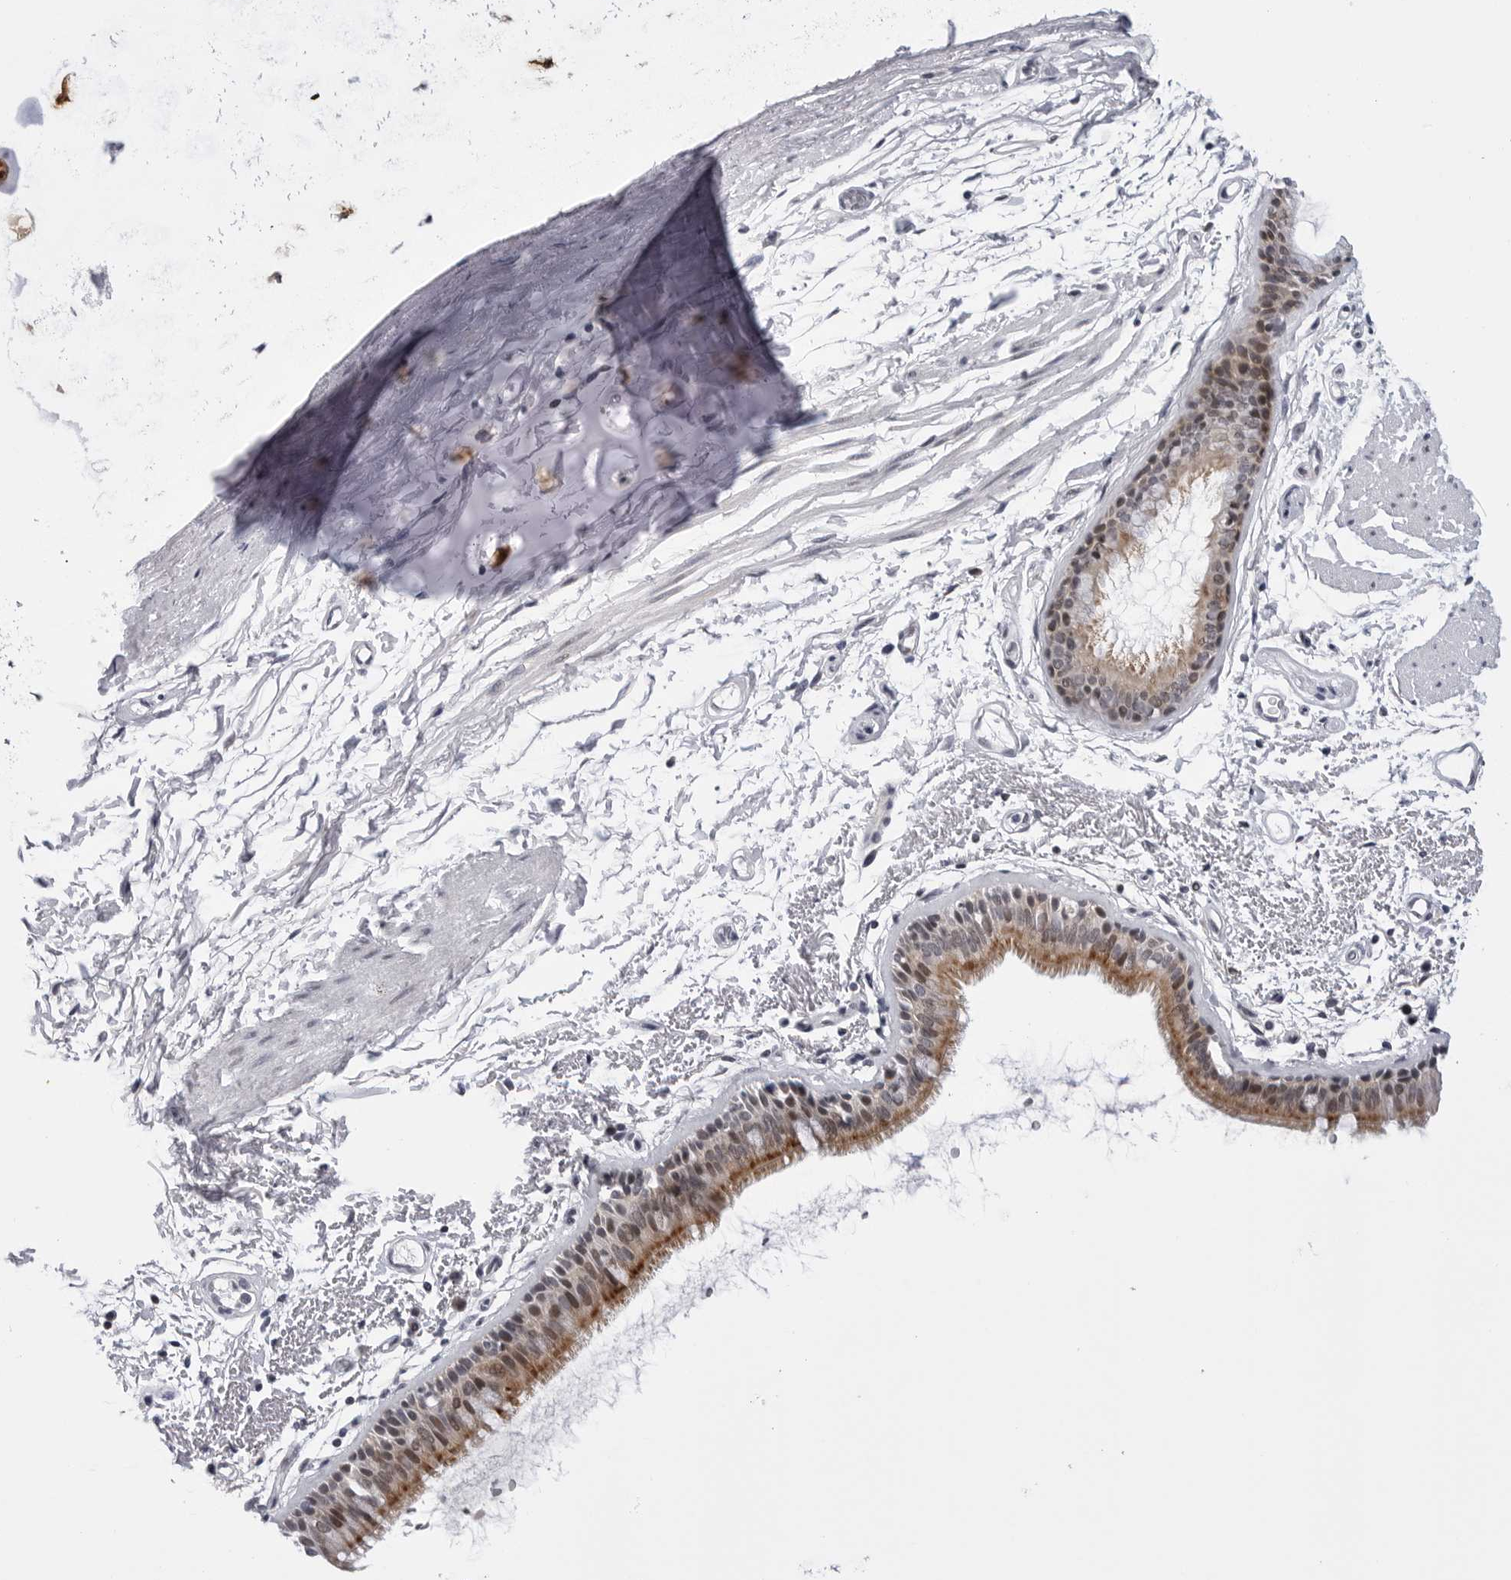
{"staining": {"intensity": "moderate", "quantity": ">75%", "location": "cytoplasmic/membranous,nuclear"}, "tissue": "bronchus", "cell_type": "Respiratory epithelial cells", "image_type": "normal", "snomed": [{"axis": "morphology", "description": "Normal tissue, NOS"}, {"axis": "topography", "description": "Lymph node"}, {"axis": "topography", "description": "Bronchus"}], "caption": "An immunohistochemistry (IHC) micrograph of unremarkable tissue is shown. Protein staining in brown shows moderate cytoplasmic/membranous,nuclear positivity in bronchus within respiratory epithelial cells. The protein is stained brown, and the nuclei are stained in blue (DAB IHC with brightfield microscopy, high magnification).", "gene": "CDK20", "patient": {"sex": "female", "age": 70}}